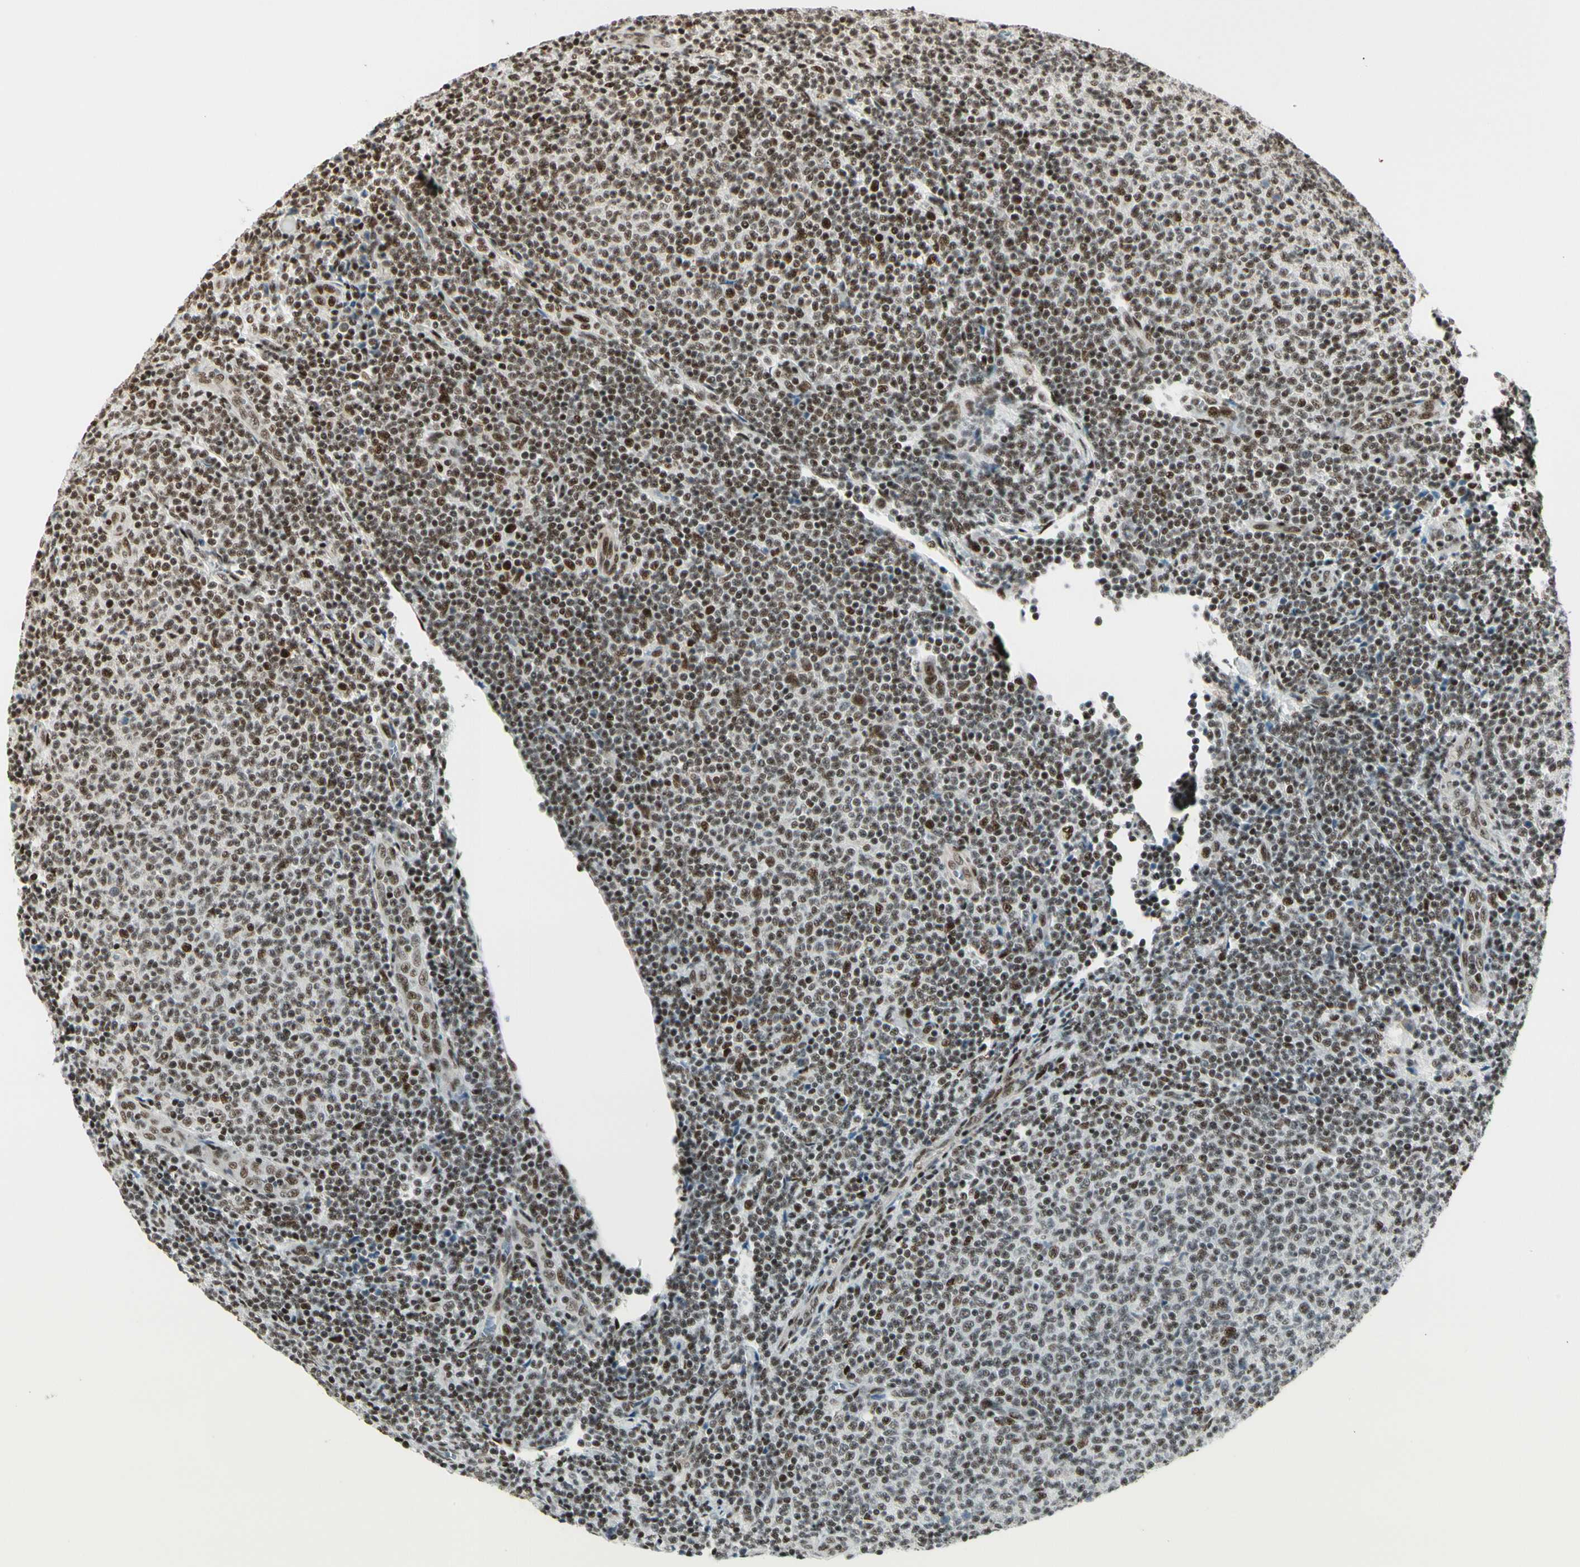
{"staining": {"intensity": "strong", "quantity": ">75%", "location": "nuclear"}, "tissue": "lymphoma", "cell_type": "Tumor cells", "image_type": "cancer", "snomed": [{"axis": "morphology", "description": "Malignant lymphoma, non-Hodgkin's type, Low grade"}, {"axis": "topography", "description": "Lymph node"}], "caption": "A micrograph showing strong nuclear positivity in about >75% of tumor cells in lymphoma, as visualized by brown immunohistochemical staining.", "gene": "HEXIM1", "patient": {"sex": "male", "age": 66}}